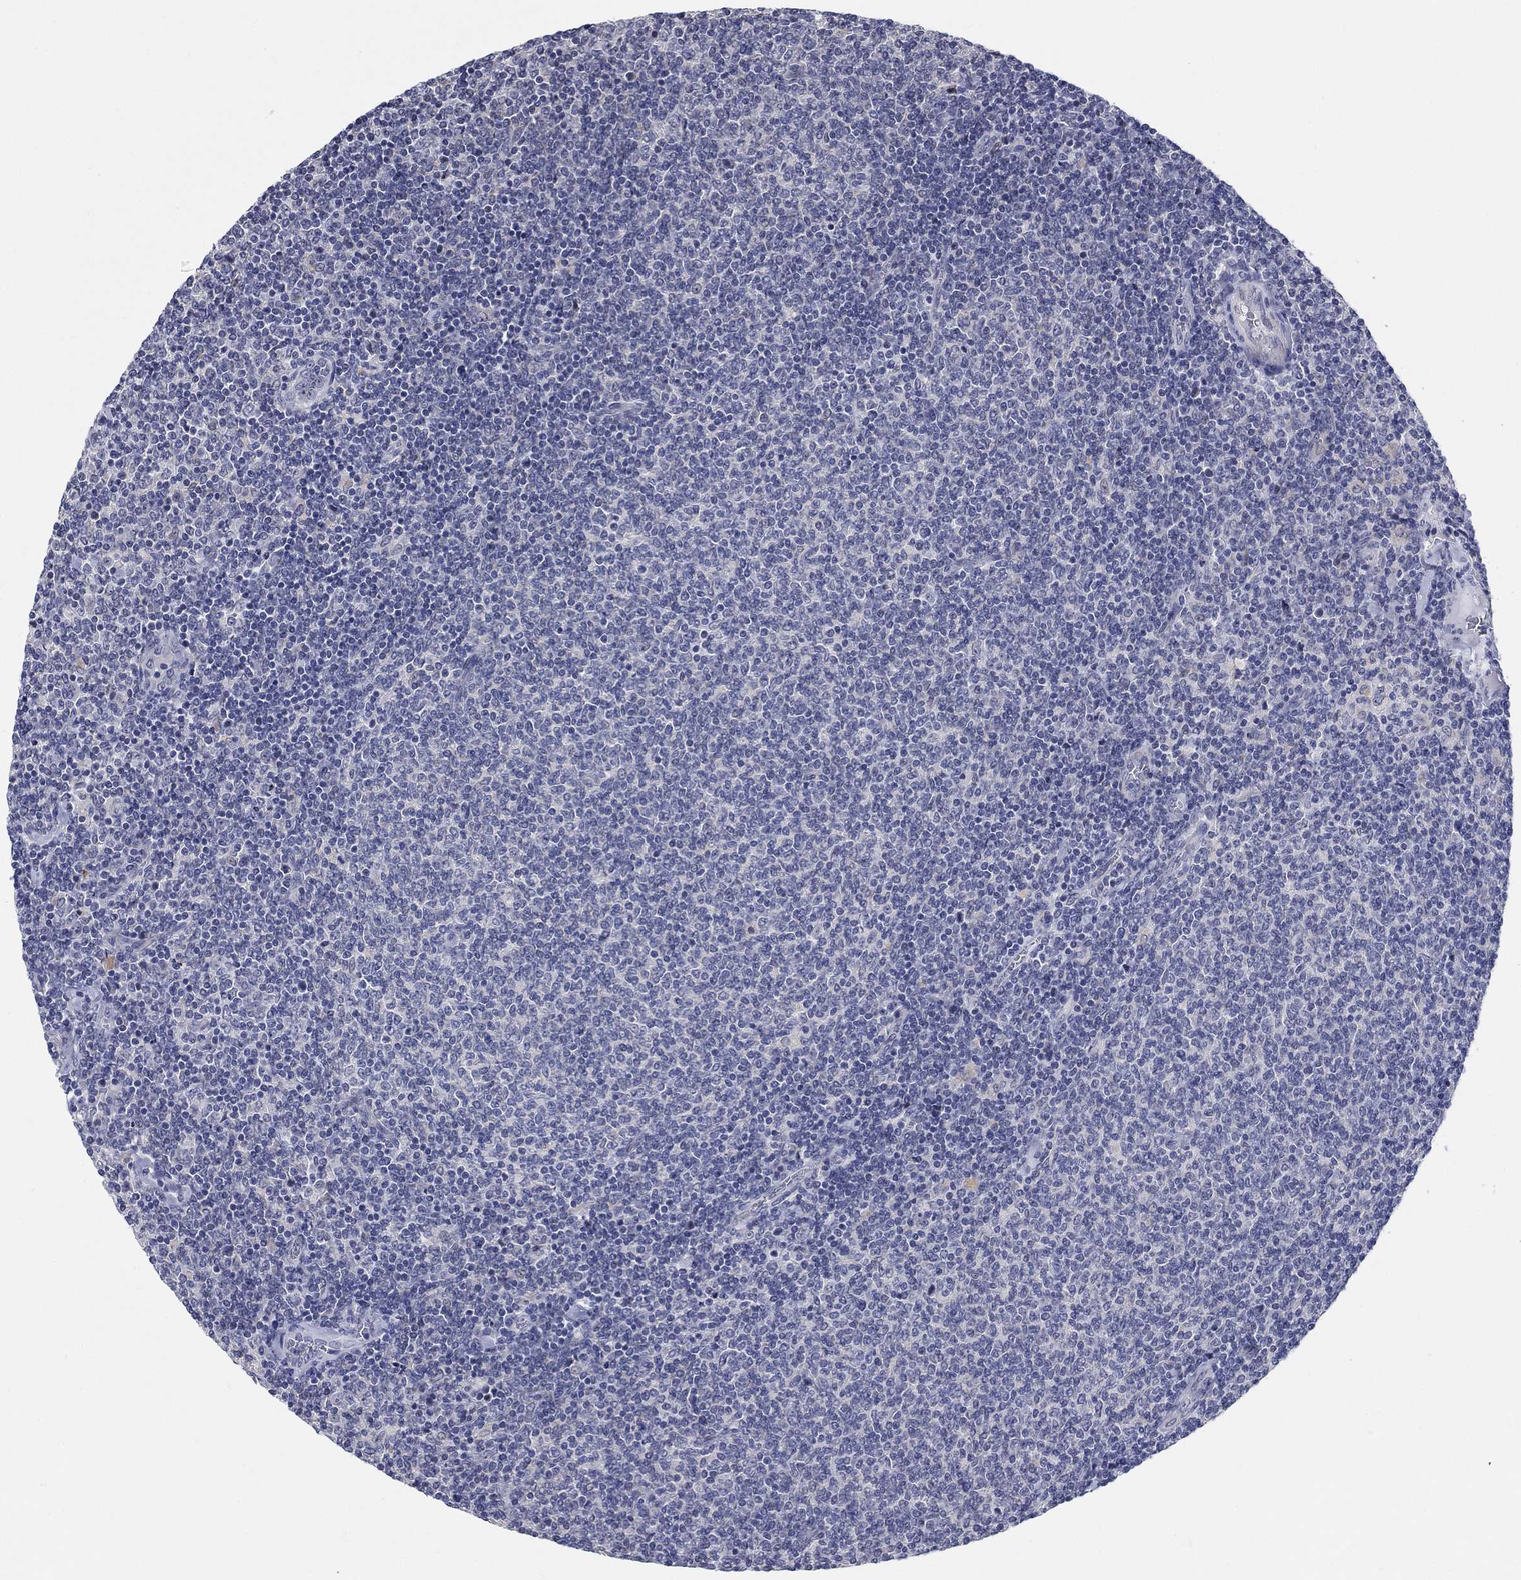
{"staining": {"intensity": "negative", "quantity": "none", "location": "none"}, "tissue": "lymphoma", "cell_type": "Tumor cells", "image_type": "cancer", "snomed": [{"axis": "morphology", "description": "Malignant lymphoma, non-Hodgkin's type, Low grade"}, {"axis": "topography", "description": "Lymph node"}], "caption": "This is a image of immunohistochemistry (IHC) staining of lymphoma, which shows no positivity in tumor cells. The staining is performed using DAB brown chromogen with nuclei counter-stained in using hematoxylin.", "gene": "SMIM18", "patient": {"sex": "male", "age": 52}}